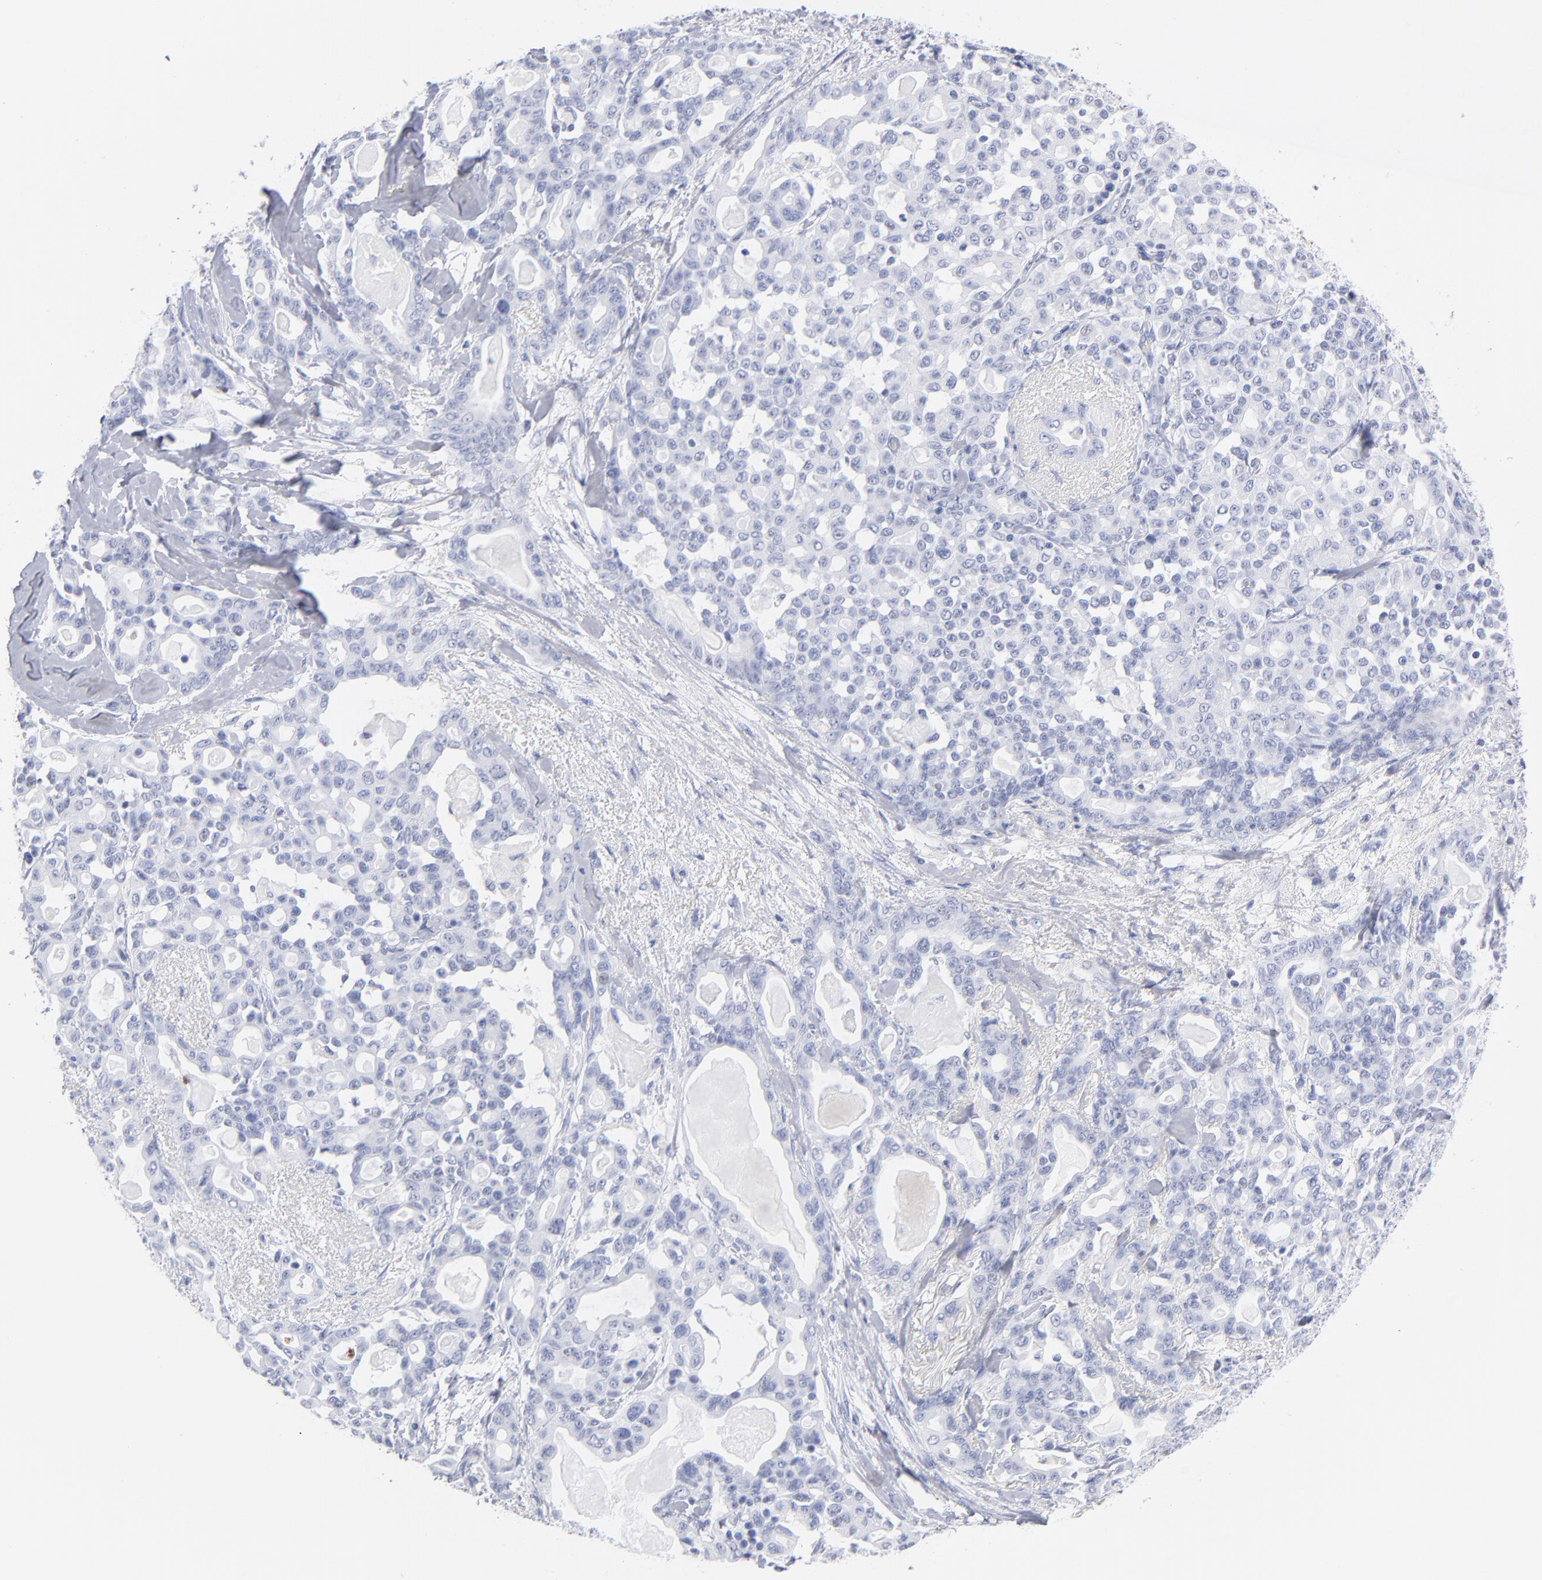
{"staining": {"intensity": "negative", "quantity": "none", "location": "none"}, "tissue": "pancreatic cancer", "cell_type": "Tumor cells", "image_type": "cancer", "snomed": [{"axis": "morphology", "description": "Adenocarcinoma, NOS"}, {"axis": "topography", "description": "Pancreas"}], "caption": "Tumor cells show no significant expression in adenocarcinoma (pancreatic). (DAB immunohistochemistry visualized using brightfield microscopy, high magnification).", "gene": "ARG1", "patient": {"sex": "male", "age": 63}}